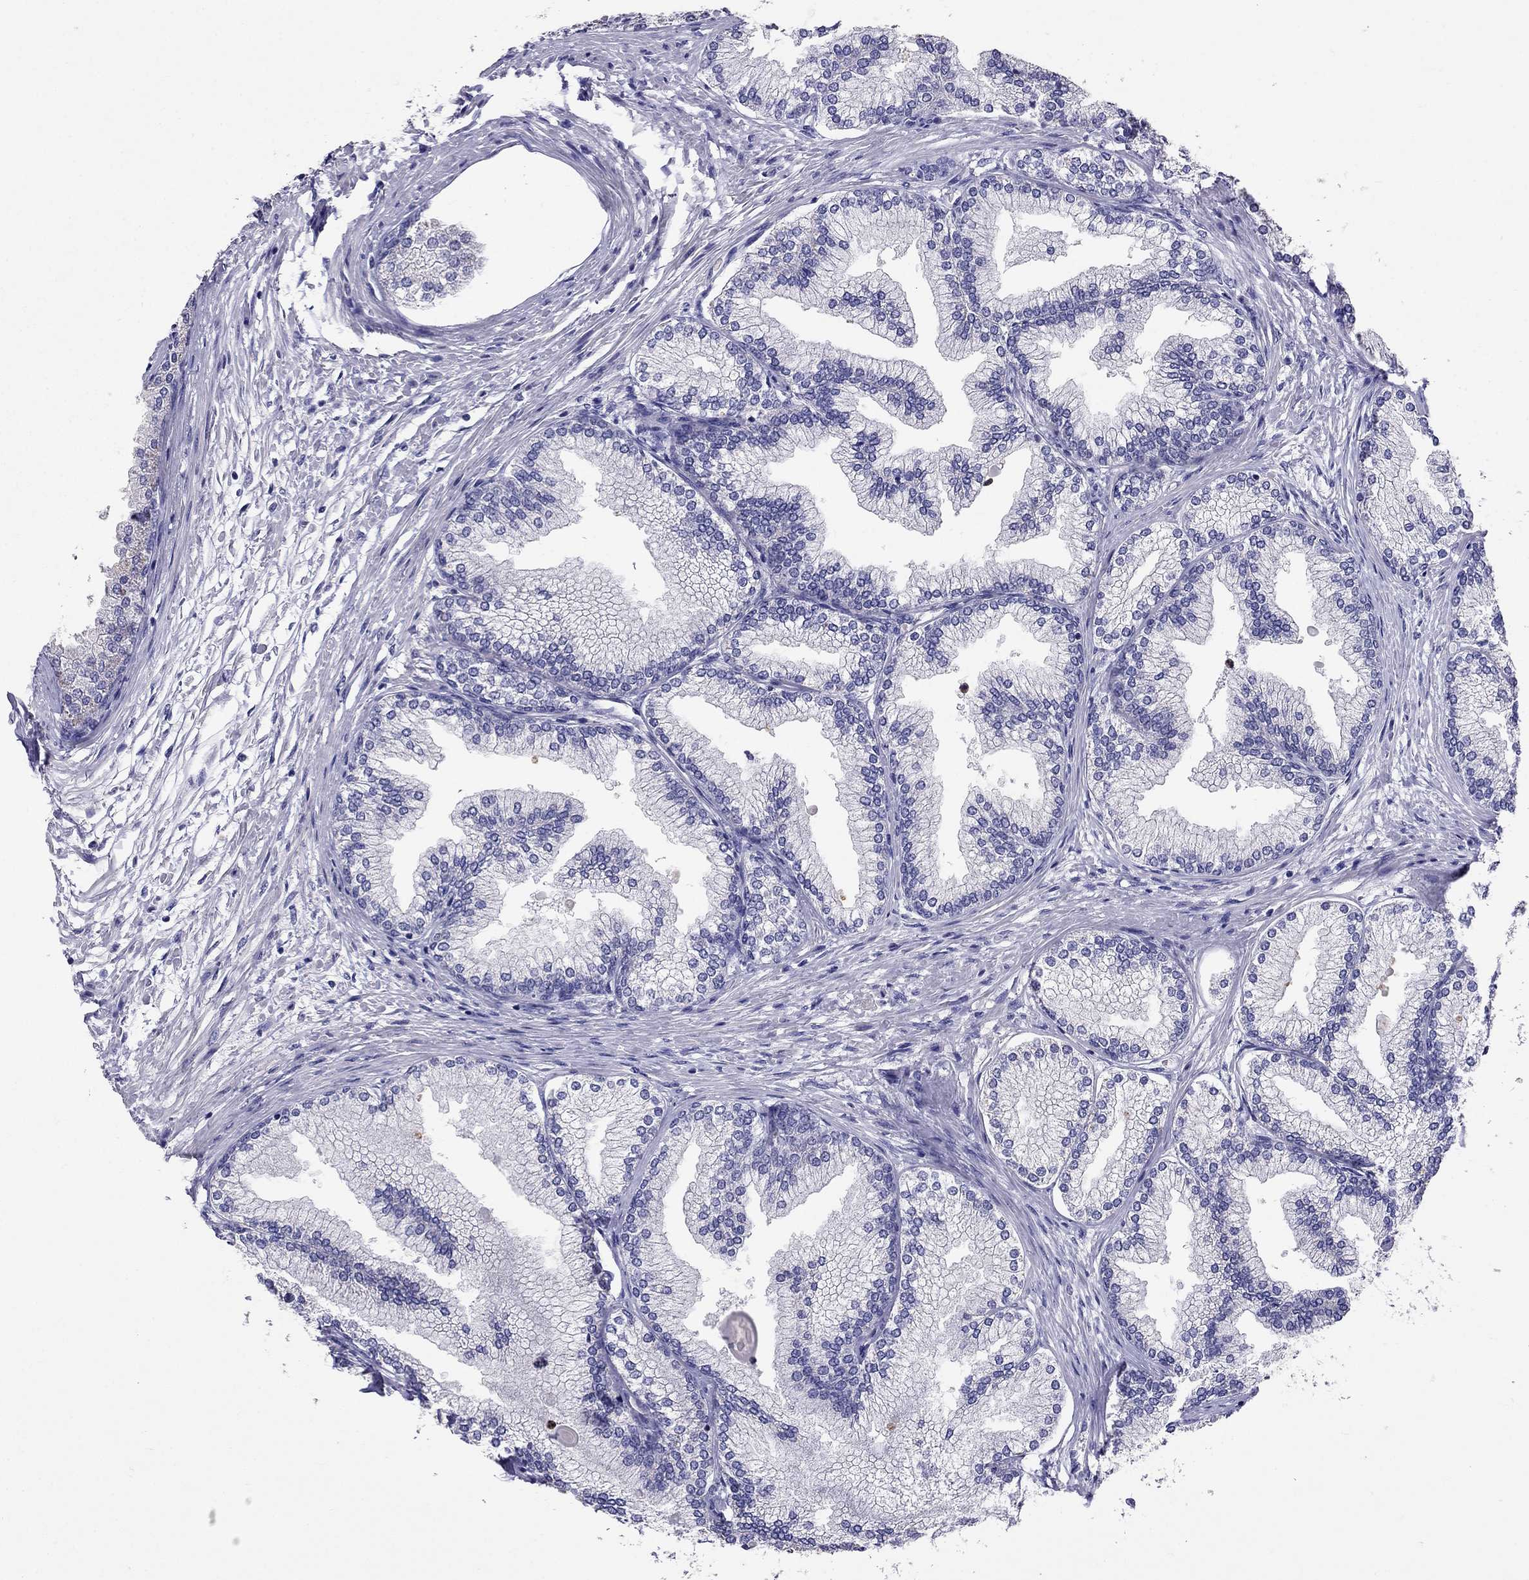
{"staining": {"intensity": "negative", "quantity": "none", "location": "none"}, "tissue": "prostate", "cell_type": "Glandular cells", "image_type": "normal", "snomed": [{"axis": "morphology", "description": "Normal tissue, NOS"}, {"axis": "topography", "description": "Prostate"}], "caption": "This is an immunohistochemistry histopathology image of unremarkable human prostate. There is no expression in glandular cells.", "gene": "SPINT4", "patient": {"sex": "male", "age": 72}}